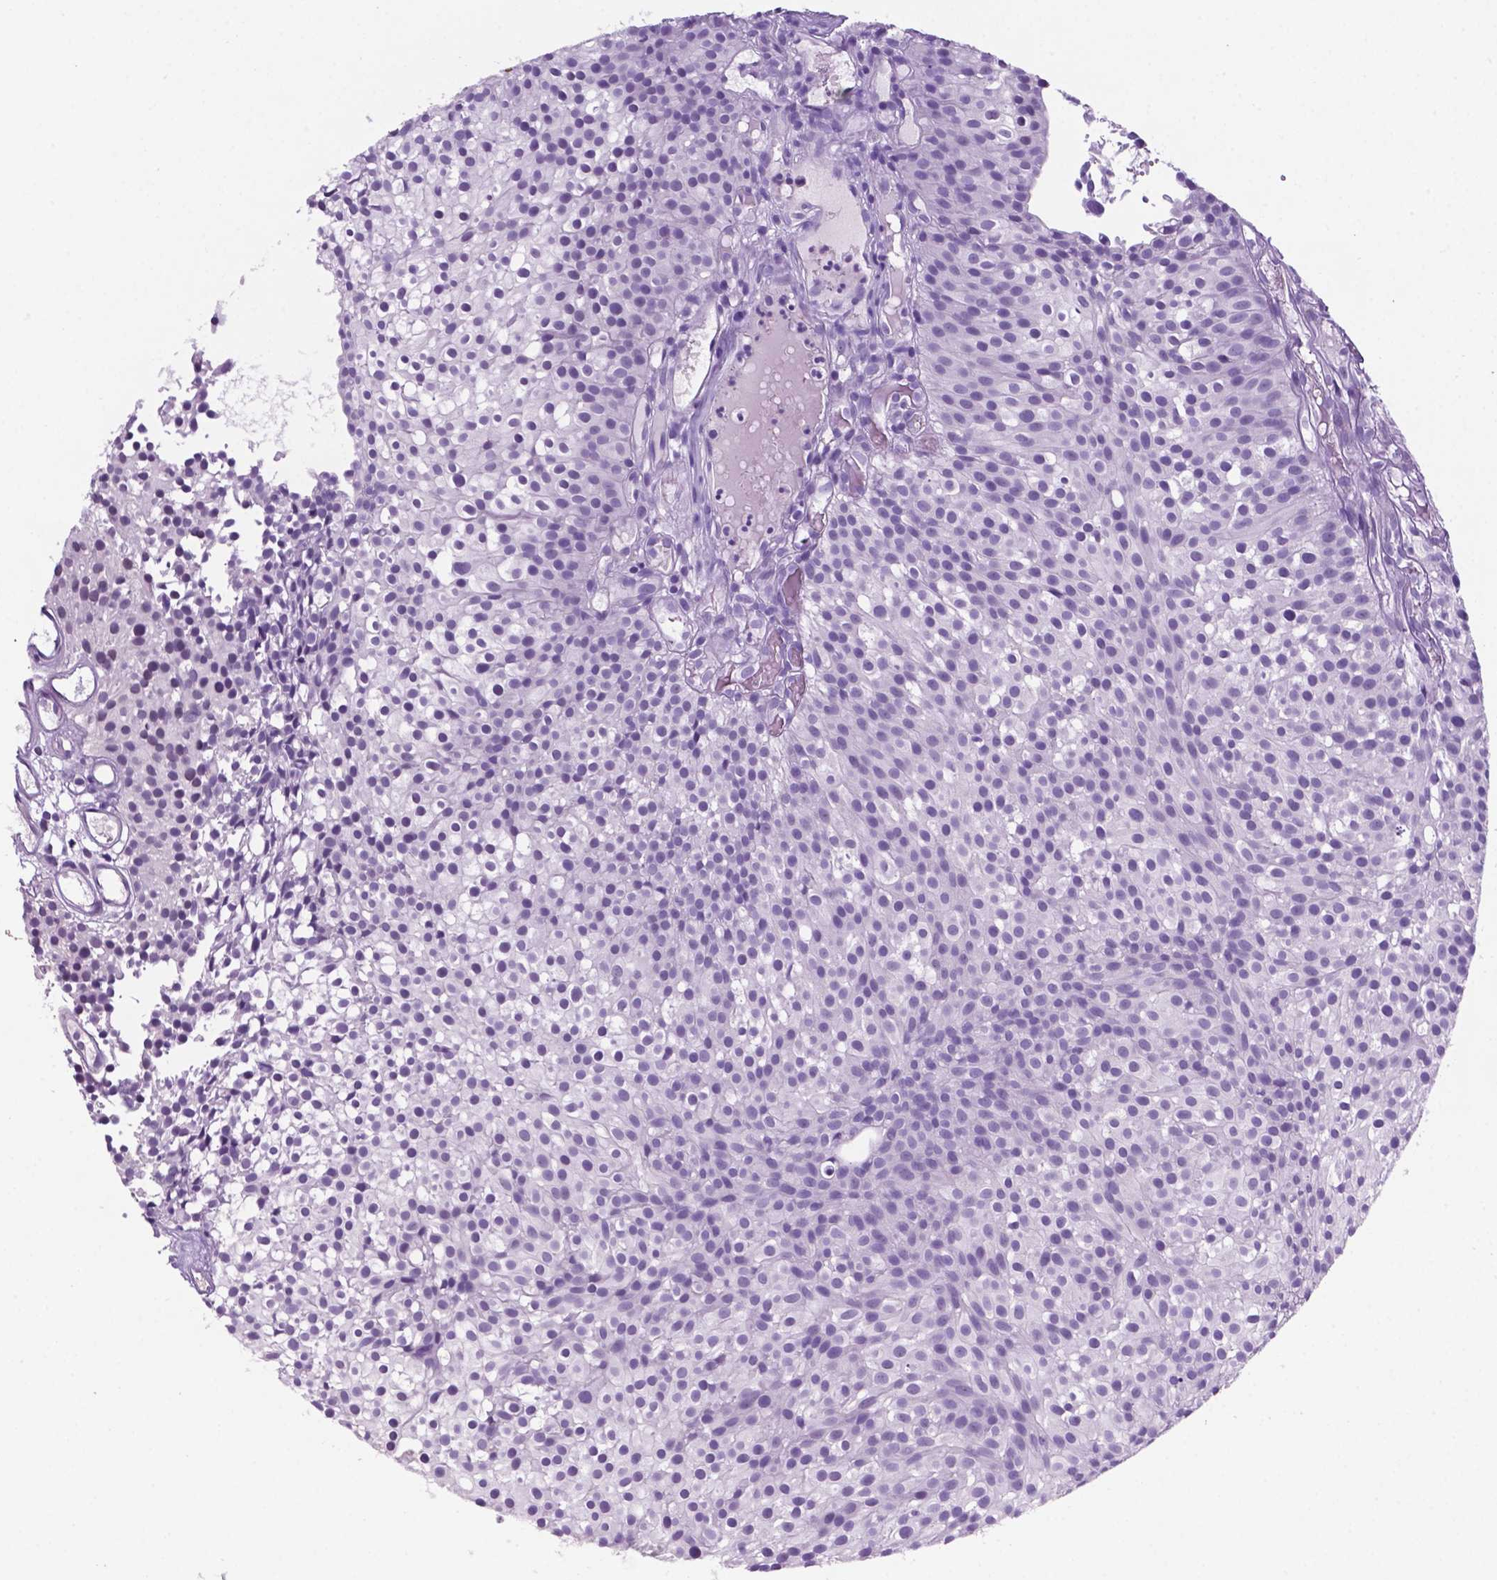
{"staining": {"intensity": "negative", "quantity": "none", "location": "none"}, "tissue": "urothelial cancer", "cell_type": "Tumor cells", "image_type": "cancer", "snomed": [{"axis": "morphology", "description": "Urothelial carcinoma, Low grade"}, {"axis": "topography", "description": "Urinary bladder"}], "caption": "High magnification brightfield microscopy of urothelial carcinoma (low-grade) stained with DAB (brown) and counterstained with hematoxylin (blue): tumor cells show no significant staining. The staining is performed using DAB (3,3'-diaminobenzidine) brown chromogen with nuclei counter-stained in using hematoxylin.", "gene": "C18orf21", "patient": {"sex": "male", "age": 63}}